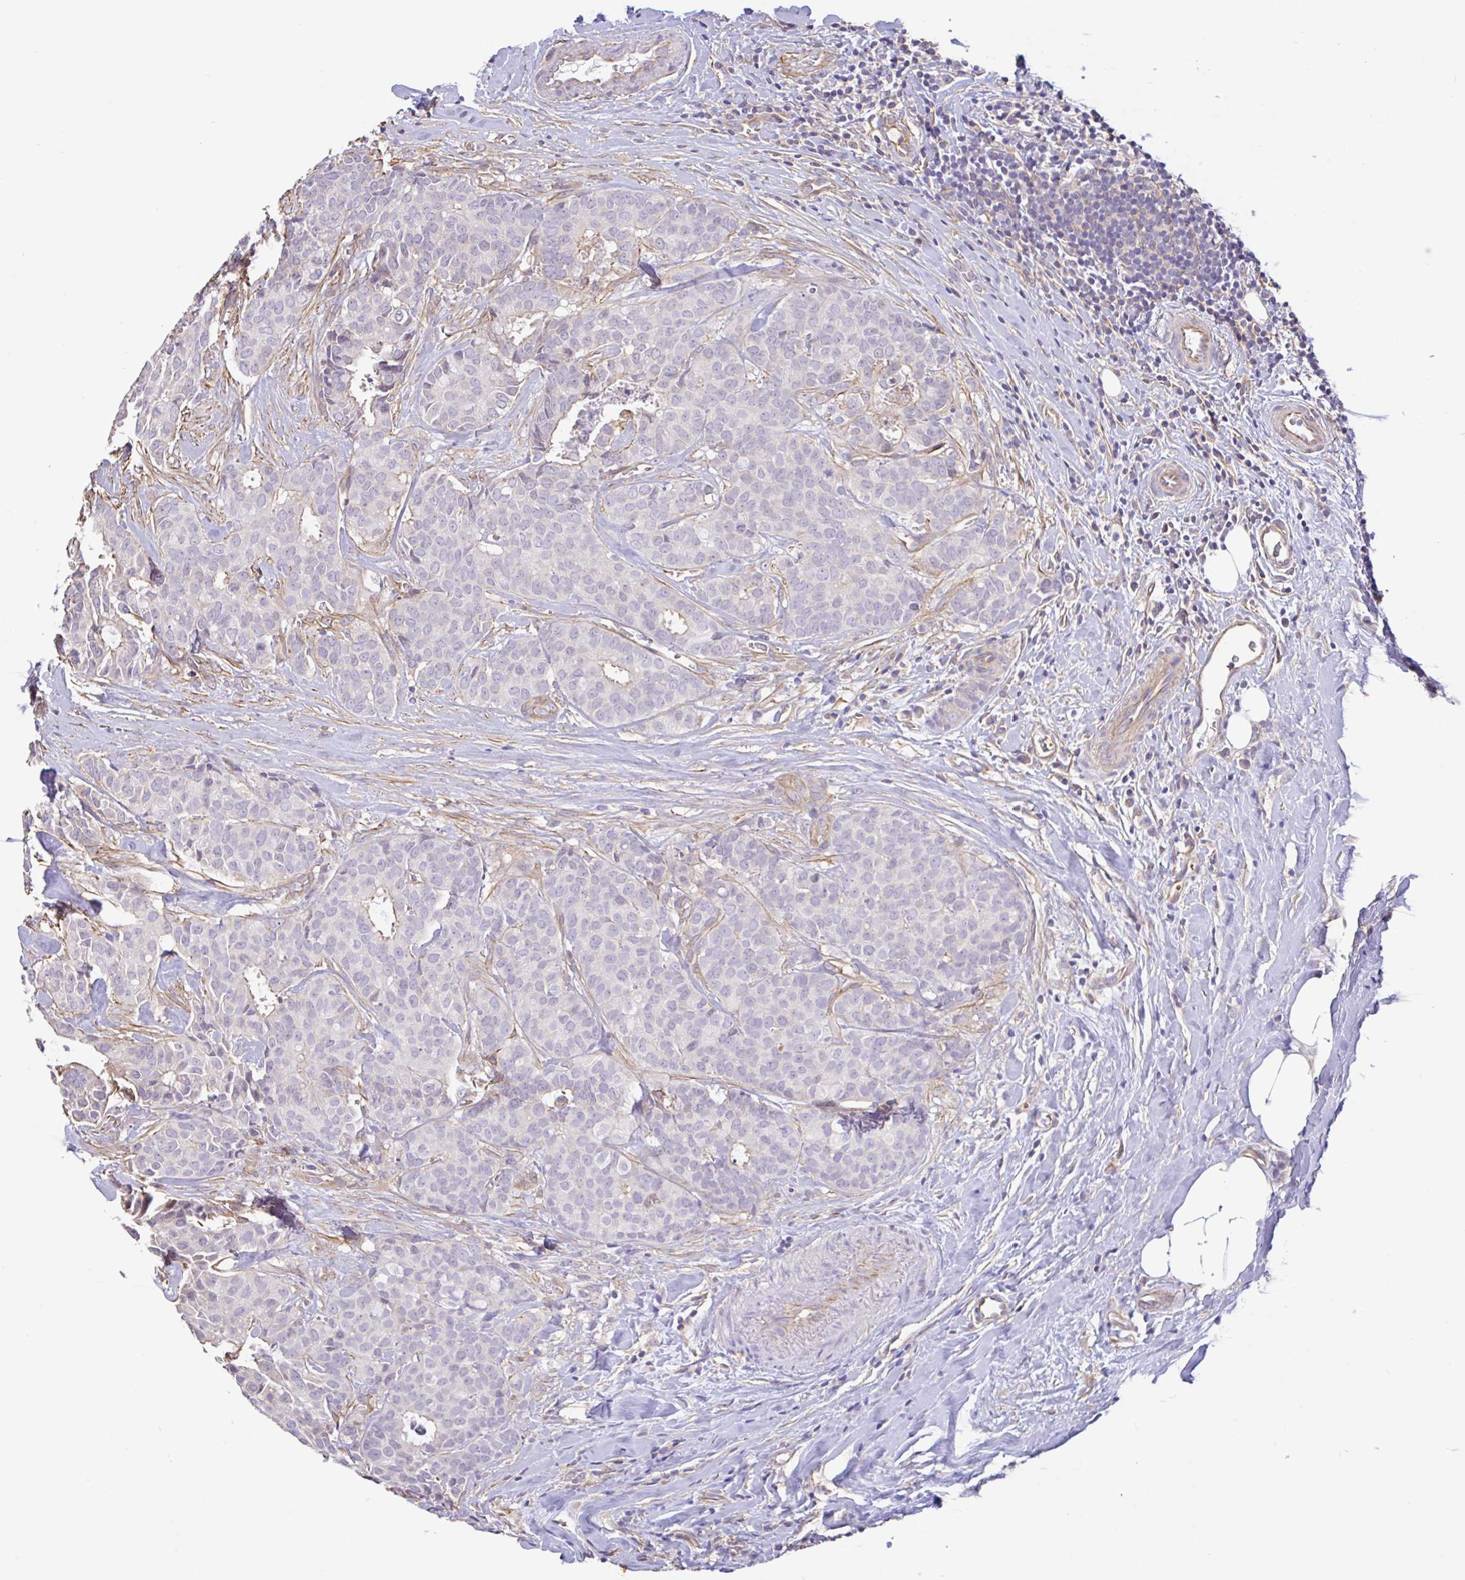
{"staining": {"intensity": "negative", "quantity": "none", "location": "none"}, "tissue": "breast cancer", "cell_type": "Tumor cells", "image_type": "cancer", "snomed": [{"axis": "morphology", "description": "Duct carcinoma"}, {"axis": "topography", "description": "Breast"}], "caption": "Breast cancer (intraductal carcinoma) was stained to show a protein in brown. There is no significant positivity in tumor cells.", "gene": "PLCD4", "patient": {"sex": "female", "age": 84}}